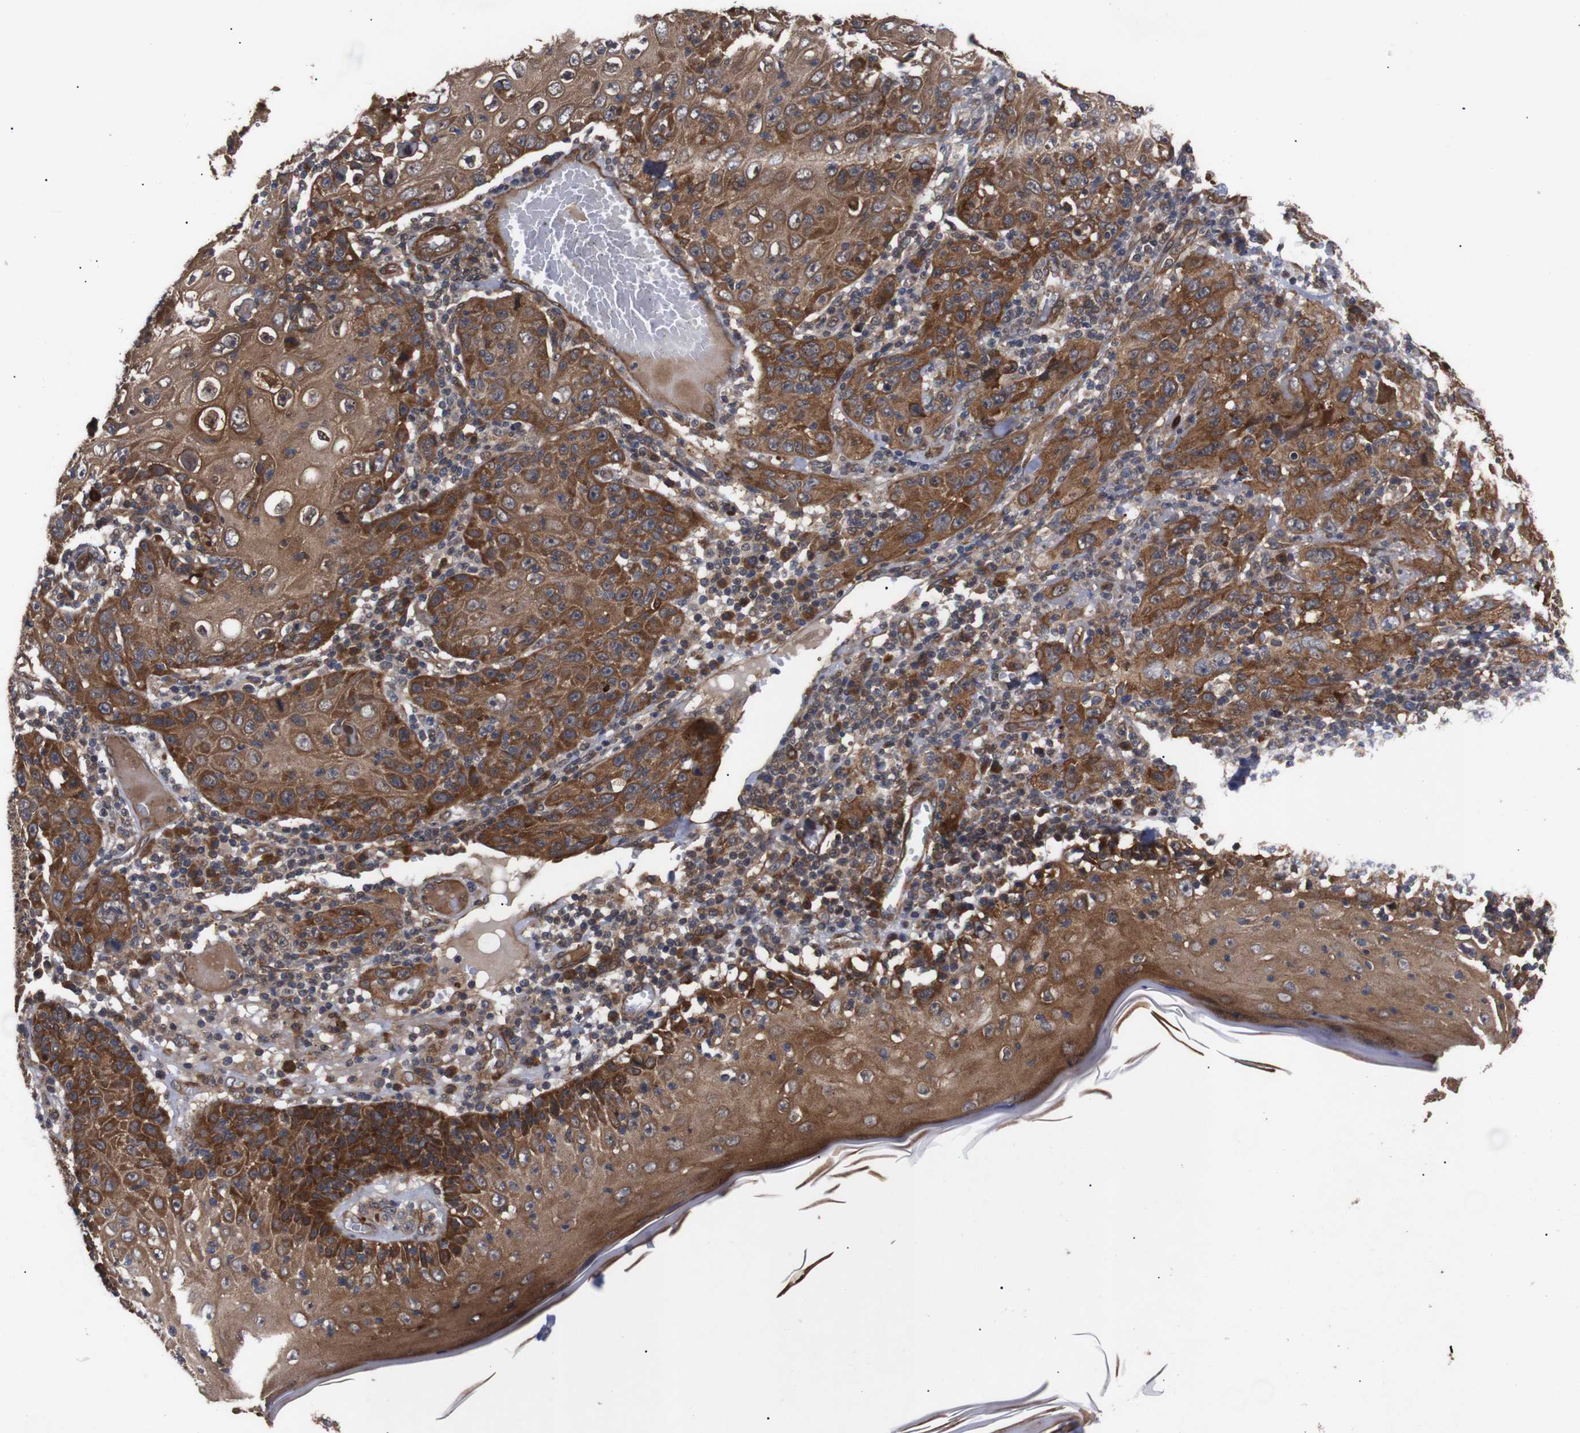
{"staining": {"intensity": "strong", "quantity": ">75%", "location": "cytoplasmic/membranous"}, "tissue": "skin cancer", "cell_type": "Tumor cells", "image_type": "cancer", "snomed": [{"axis": "morphology", "description": "Squamous cell carcinoma, NOS"}, {"axis": "topography", "description": "Skin"}], "caption": "Squamous cell carcinoma (skin) stained with DAB (3,3'-diaminobenzidine) immunohistochemistry (IHC) reveals high levels of strong cytoplasmic/membranous positivity in about >75% of tumor cells.", "gene": "PAWR", "patient": {"sex": "female", "age": 88}}